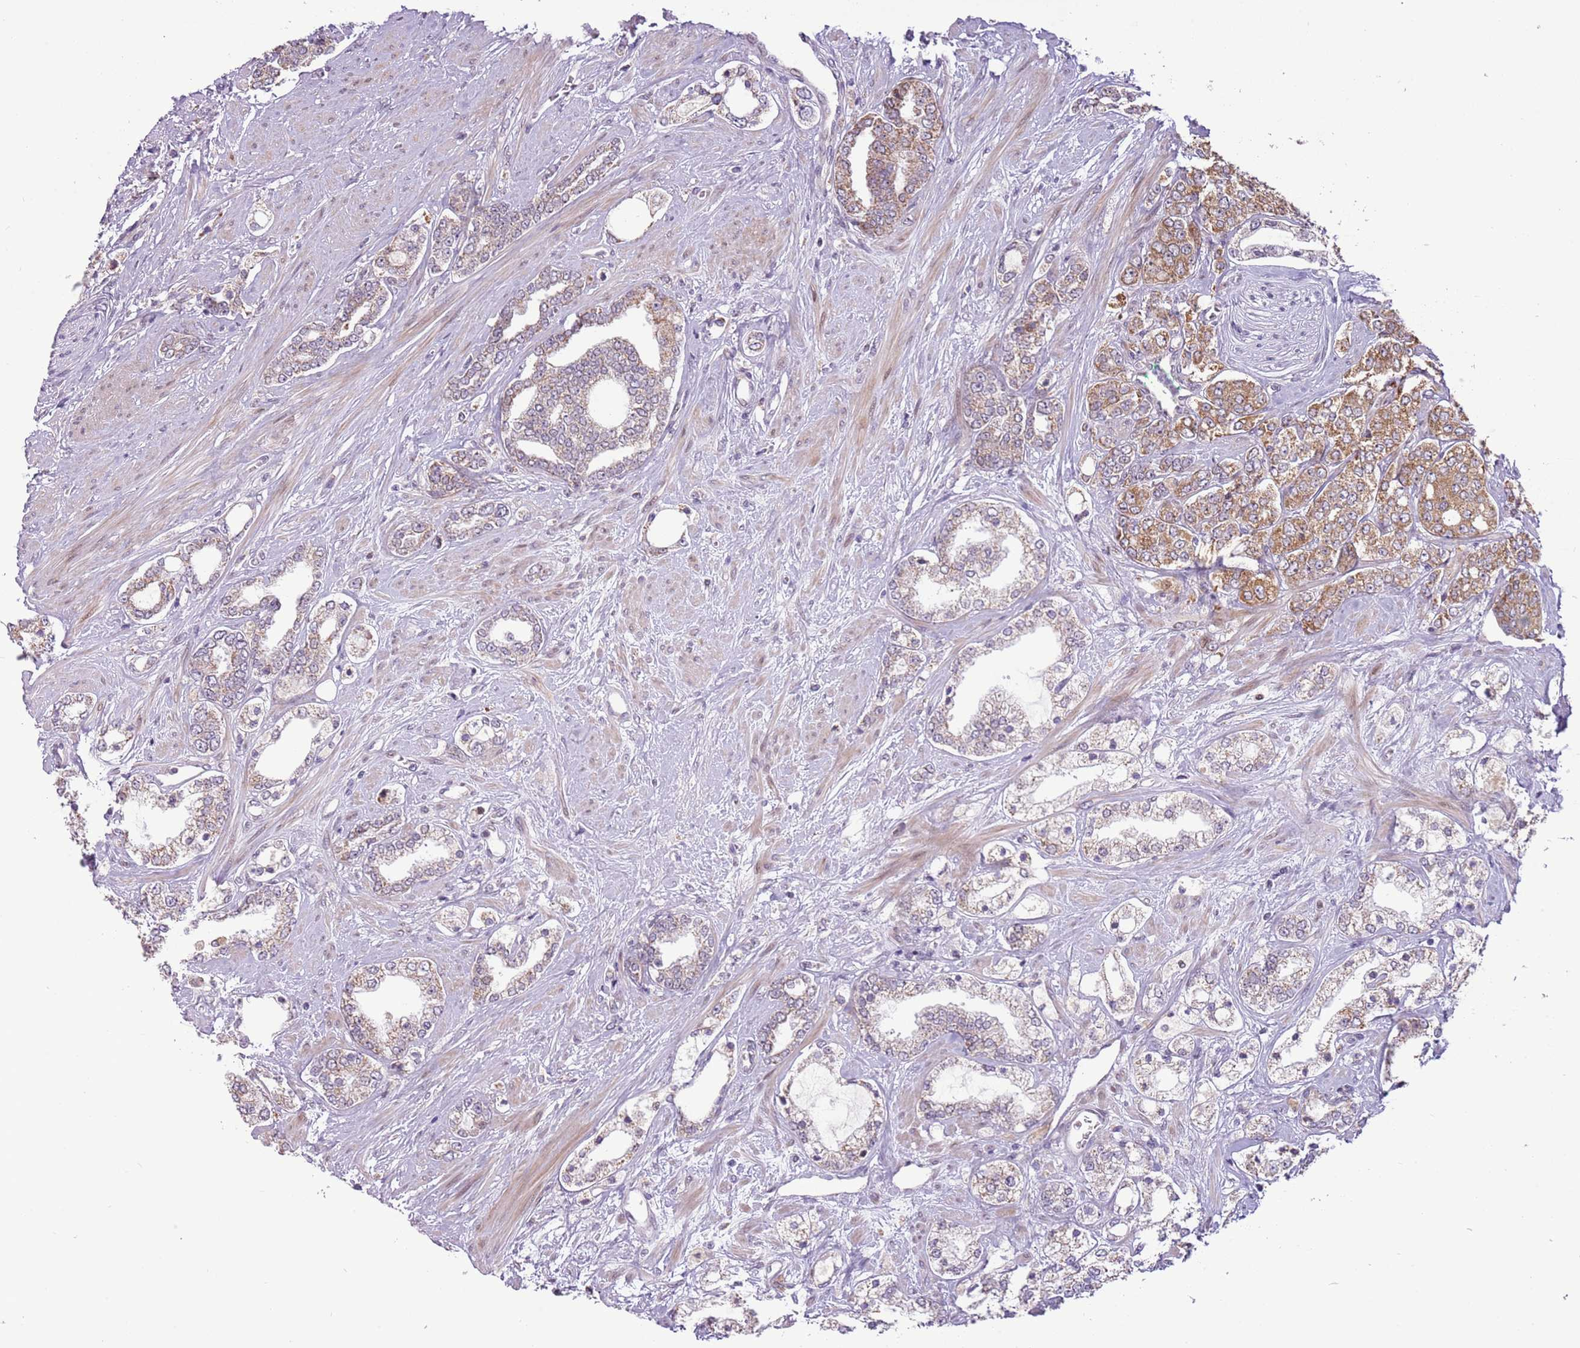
{"staining": {"intensity": "moderate", "quantity": "25%-75%", "location": "cytoplasmic/membranous"}, "tissue": "prostate cancer", "cell_type": "Tumor cells", "image_type": "cancer", "snomed": [{"axis": "morphology", "description": "Adenocarcinoma, High grade"}, {"axis": "topography", "description": "Prostate"}], "caption": "The photomicrograph demonstrates a brown stain indicating the presence of a protein in the cytoplasmic/membranous of tumor cells in adenocarcinoma (high-grade) (prostate).", "gene": "MLLT11", "patient": {"sex": "male", "age": 64}}